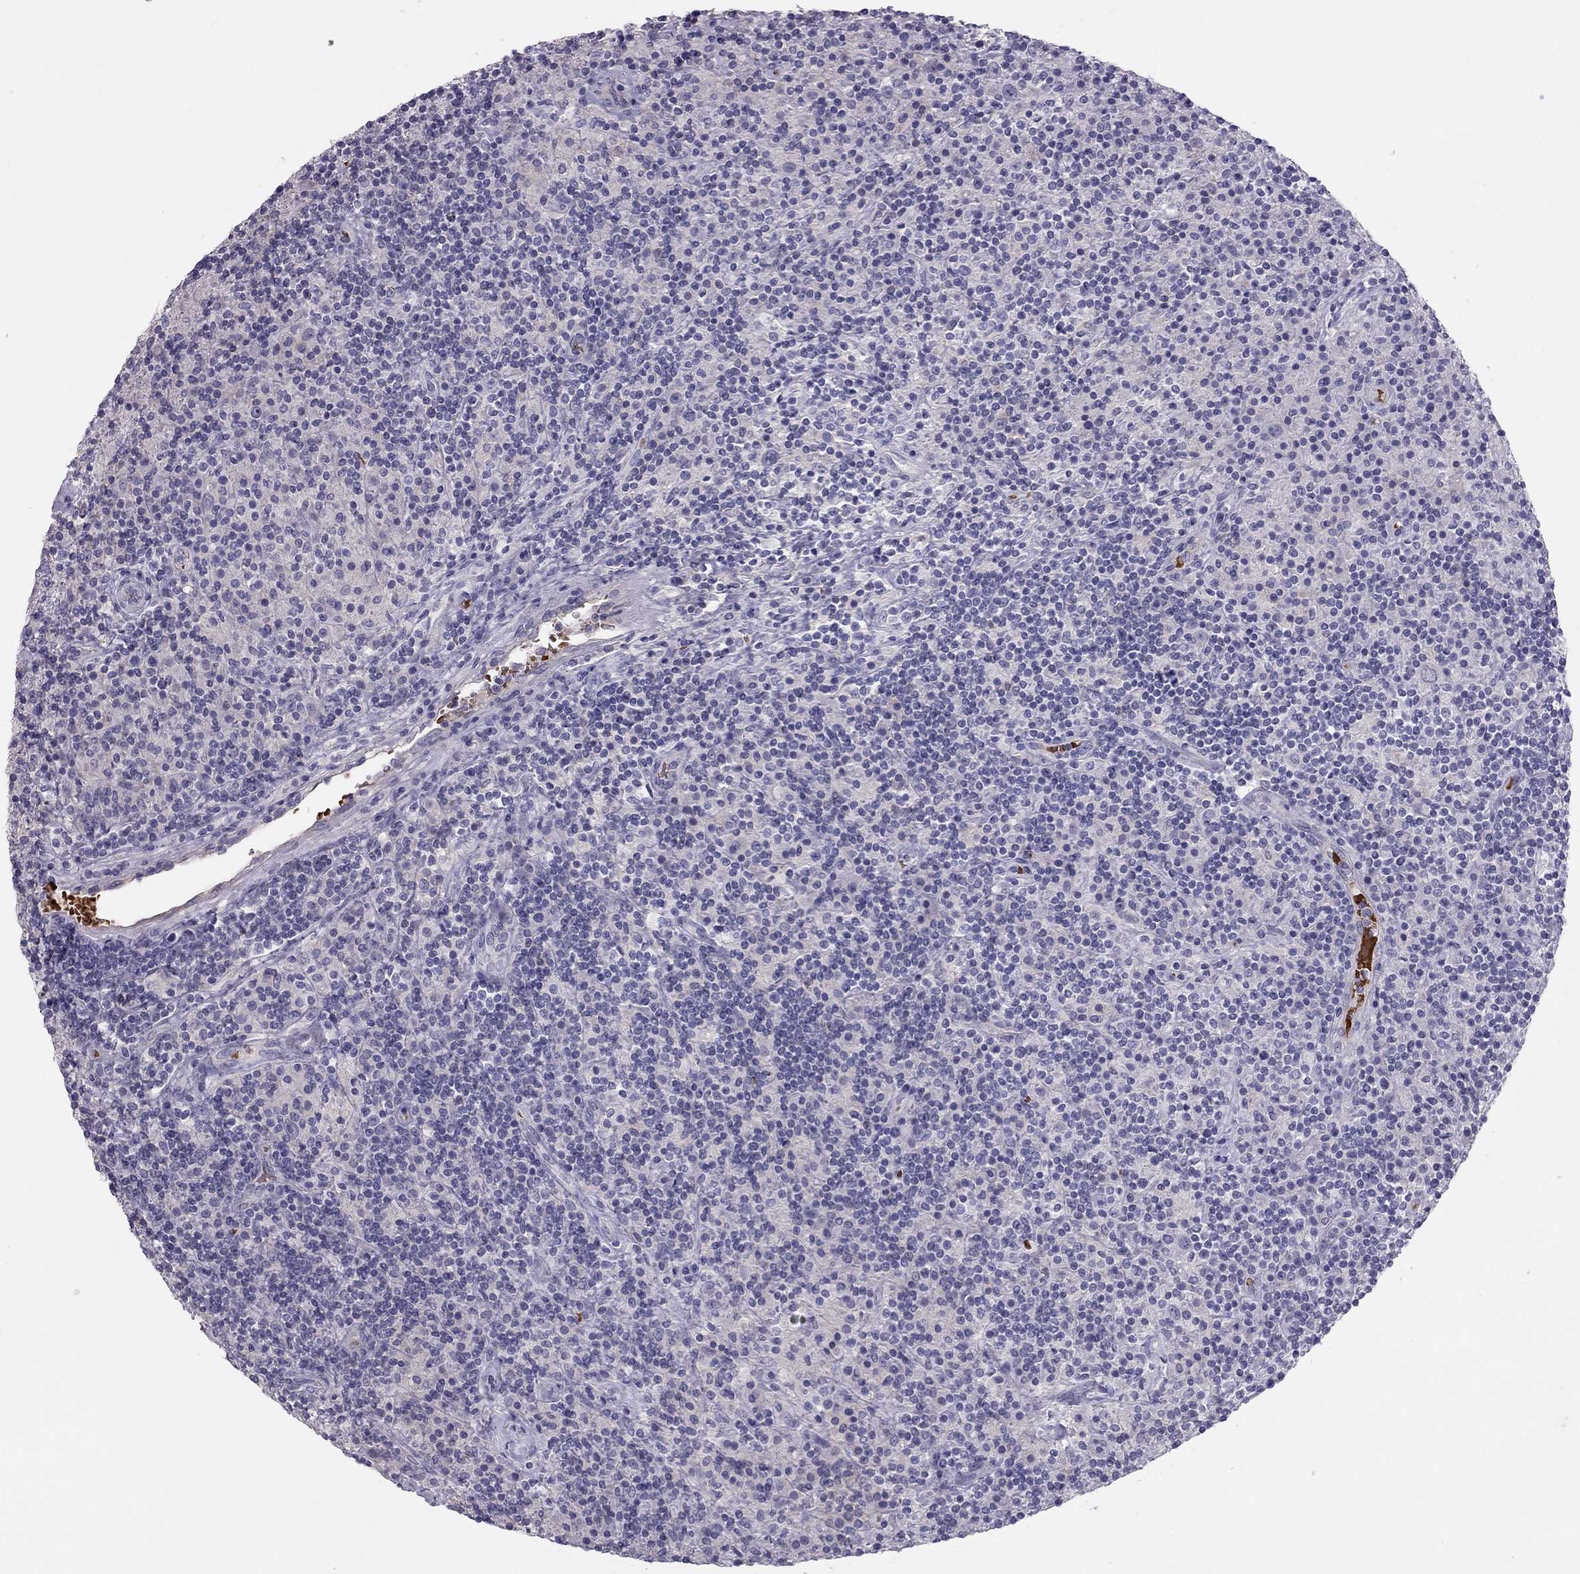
{"staining": {"intensity": "negative", "quantity": "none", "location": "none"}, "tissue": "lymphoma", "cell_type": "Tumor cells", "image_type": "cancer", "snomed": [{"axis": "morphology", "description": "Hodgkin's disease, NOS"}, {"axis": "topography", "description": "Lymph node"}], "caption": "This is a photomicrograph of immunohistochemistry (IHC) staining of lymphoma, which shows no positivity in tumor cells.", "gene": "RHD", "patient": {"sex": "male", "age": 70}}